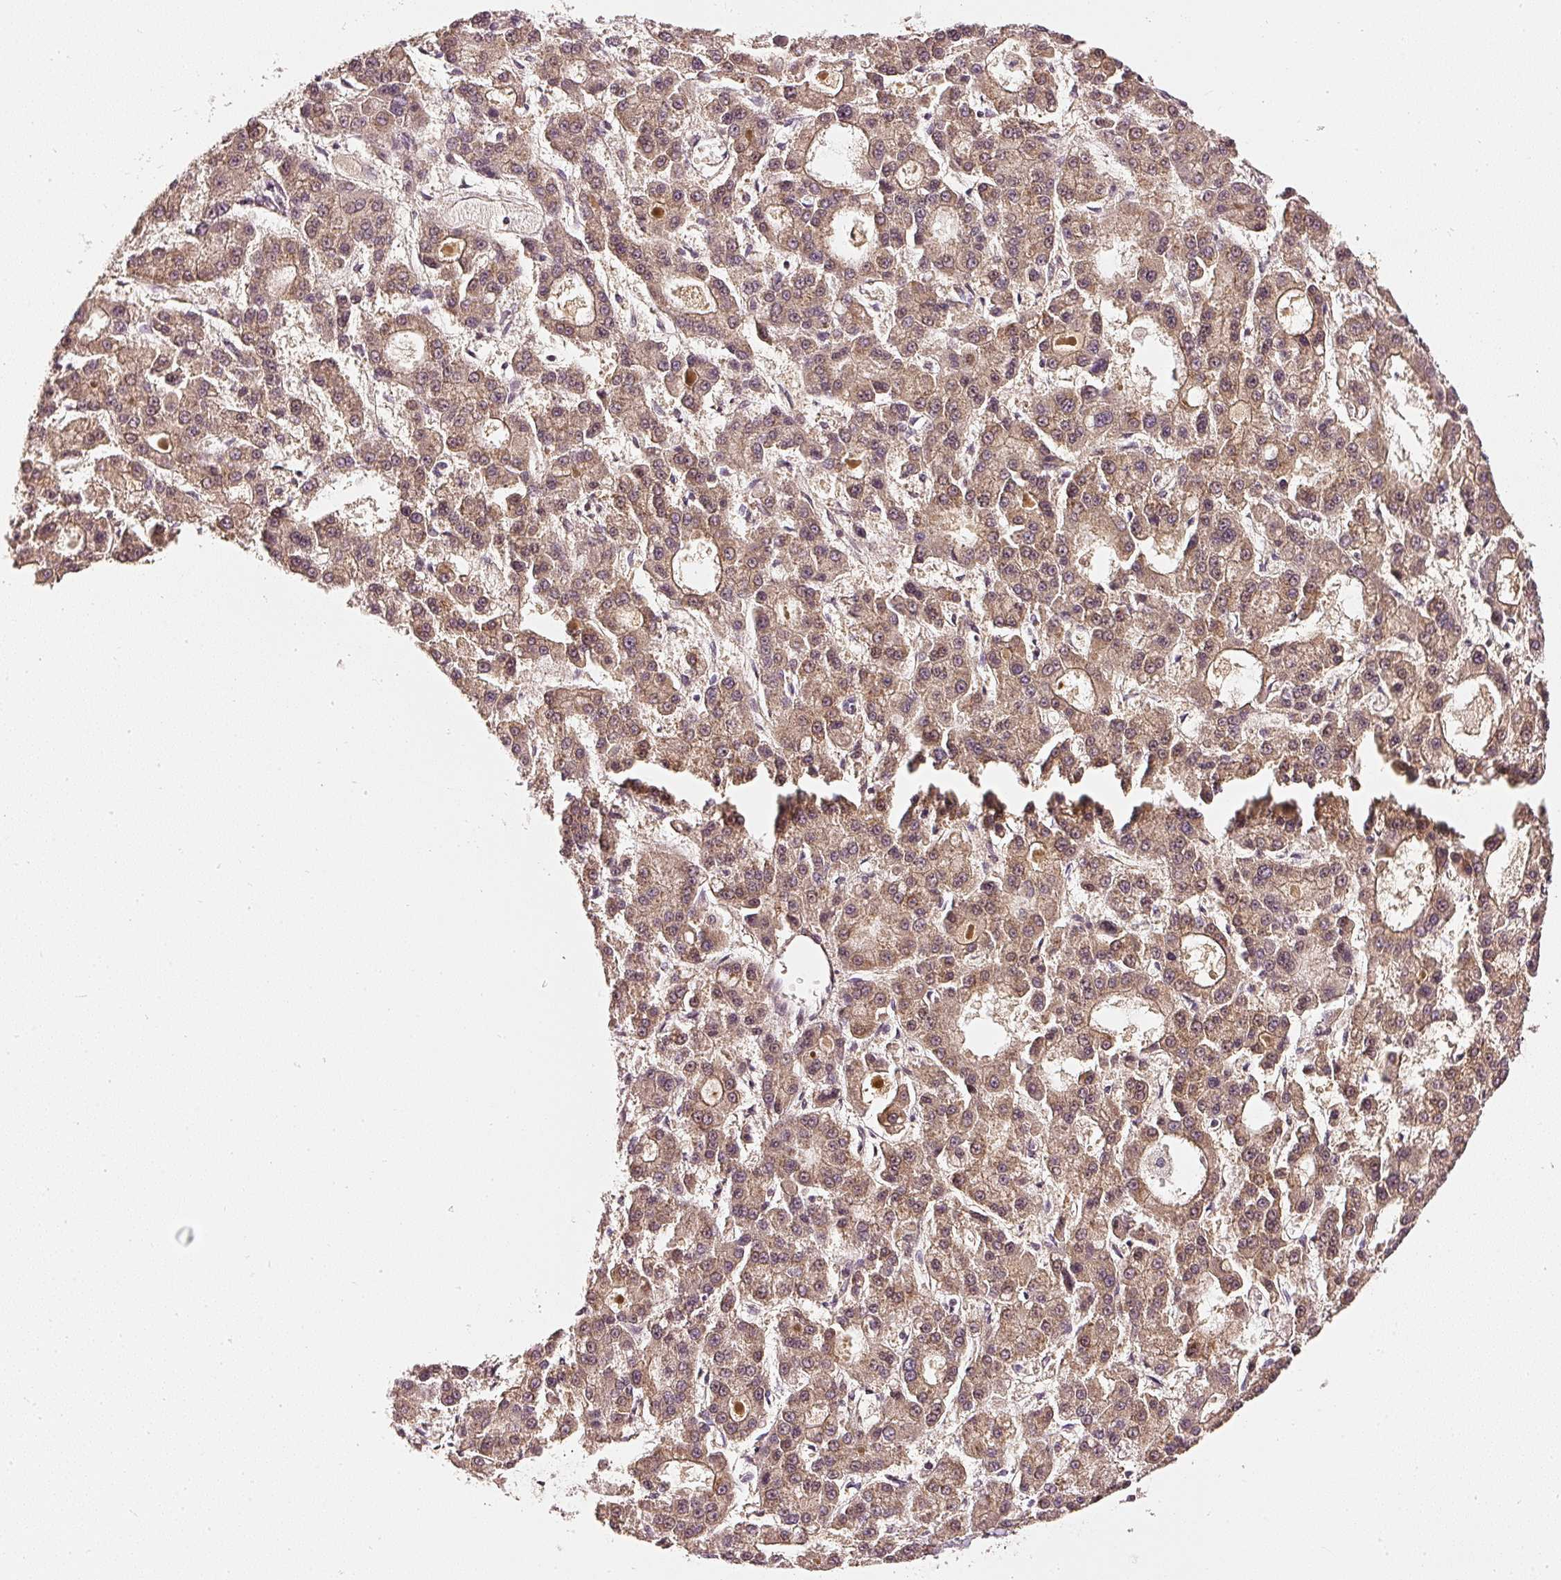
{"staining": {"intensity": "moderate", "quantity": ">75%", "location": "cytoplasmic/membranous,nuclear"}, "tissue": "liver cancer", "cell_type": "Tumor cells", "image_type": "cancer", "snomed": [{"axis": "morphology", "description": "Carcinoma, Hepatocellular, NOS"}, {"axis": "topography", "description": "Liver"}], "caption": "Hepatocellular carcinoma (liver) was stained to show a protein in brown. There is medium levels of moderate cytoplasmic/membranous and nuclear positivity in approximately >75% of tumor cells.", "gene": "ASMTL", "patient": {"sex": "male", "age": 70}}